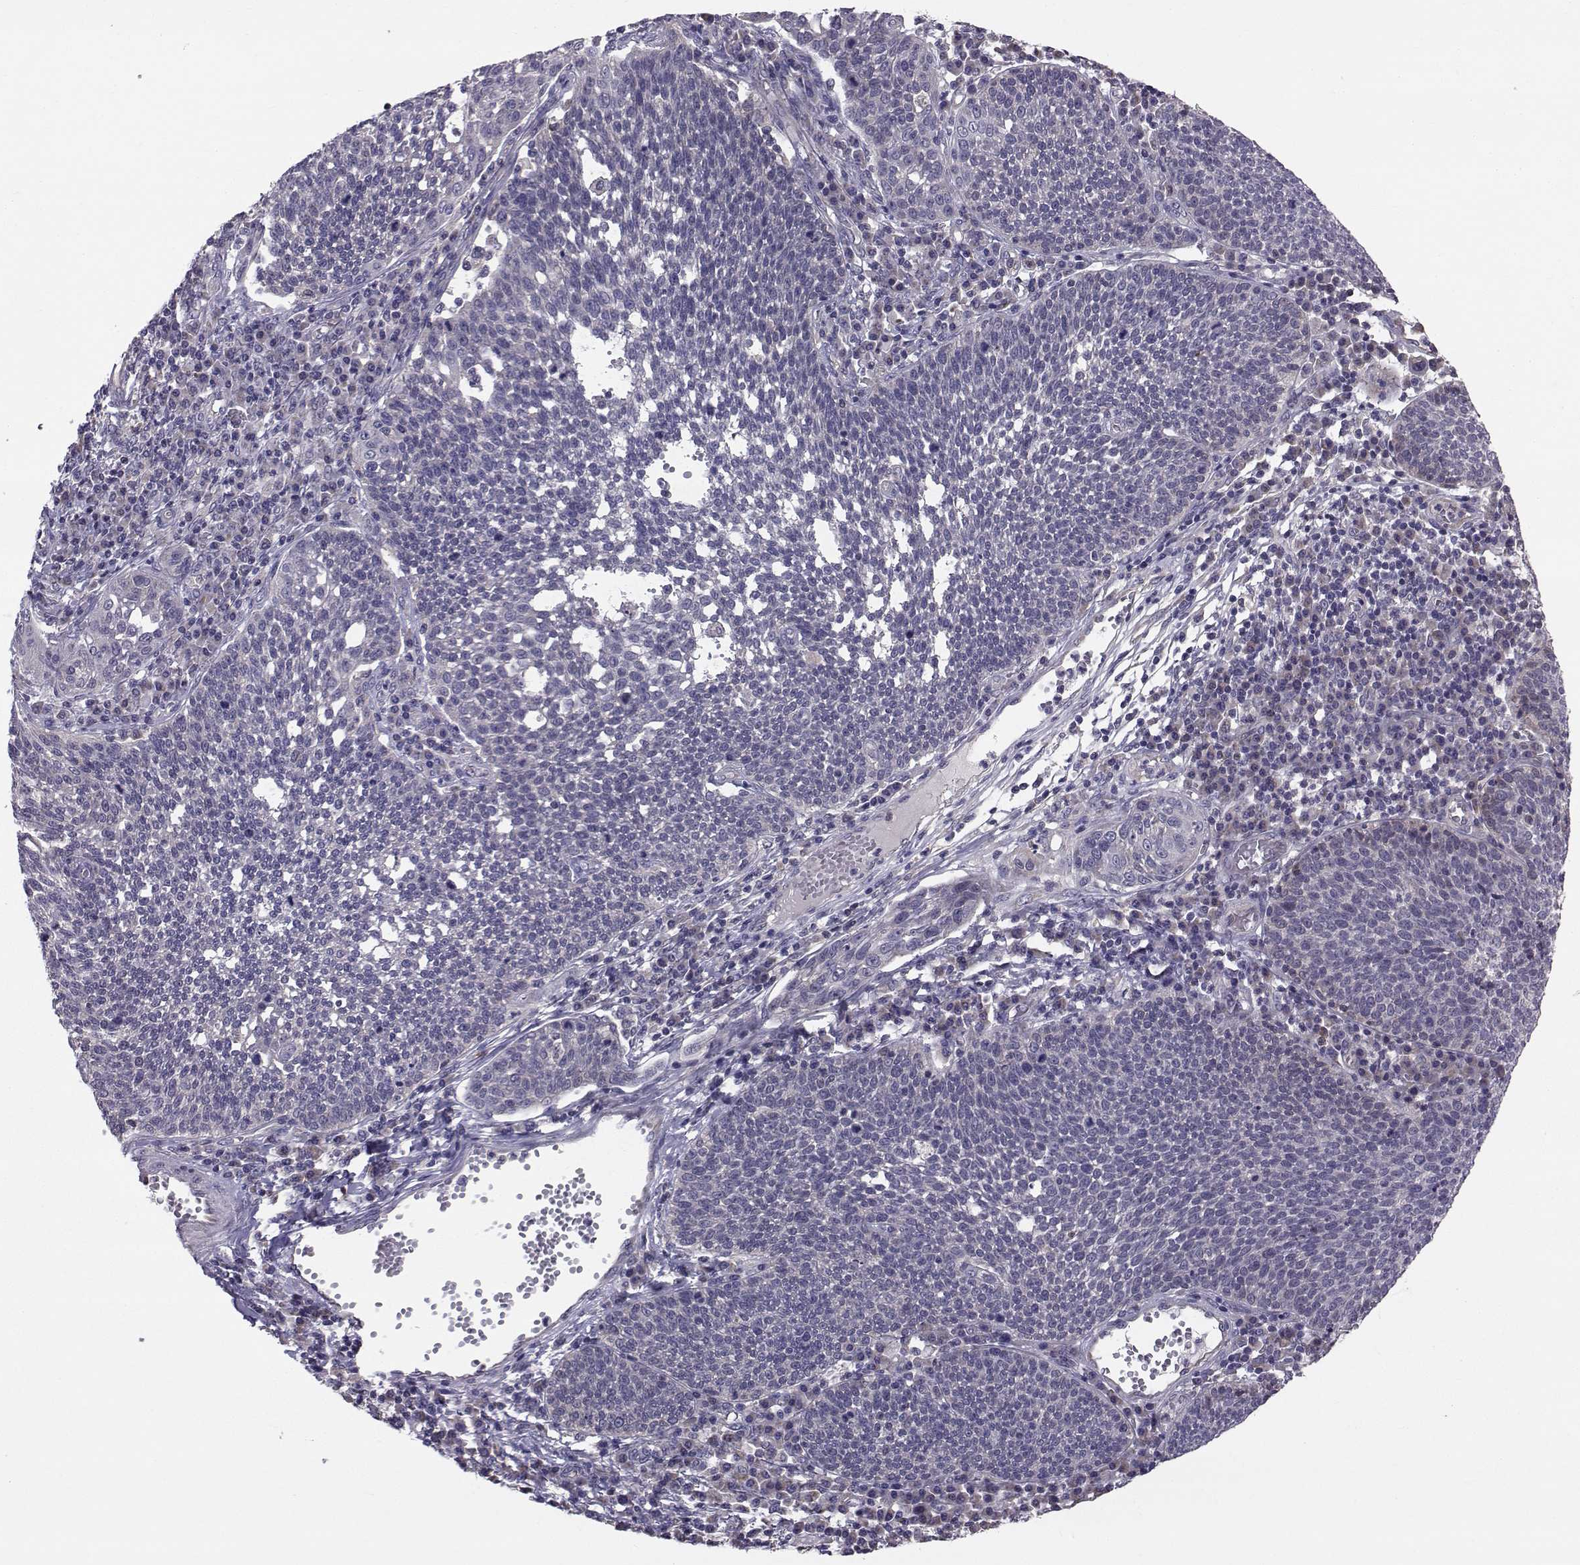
{"staining": {"intensity": "negative", "quantity": "none", "location": "none"}, "tissue": "cervical cancer", "cell_type": "Tumor cells", "image_type": "cancer", "snomed": [{"axis": "morphology", "description": "Squamous cell carcinoma, NOS"}, {"axis": "topography", "description": "Cervix"}], "caption": "Immunohistochemistry (IHC) of cervical cancer (squamous cell carcinoma) displays no expression in tumor cells. The staining was performed using DAB (3,3'-diaminobenzidine) to visualize the protein expression in brown, while the nuclei were stained in blue with hematoxylin (Magnification: 20x).", "gene": "PEX5L", "patient": {"sex": "female", "age": 34}}